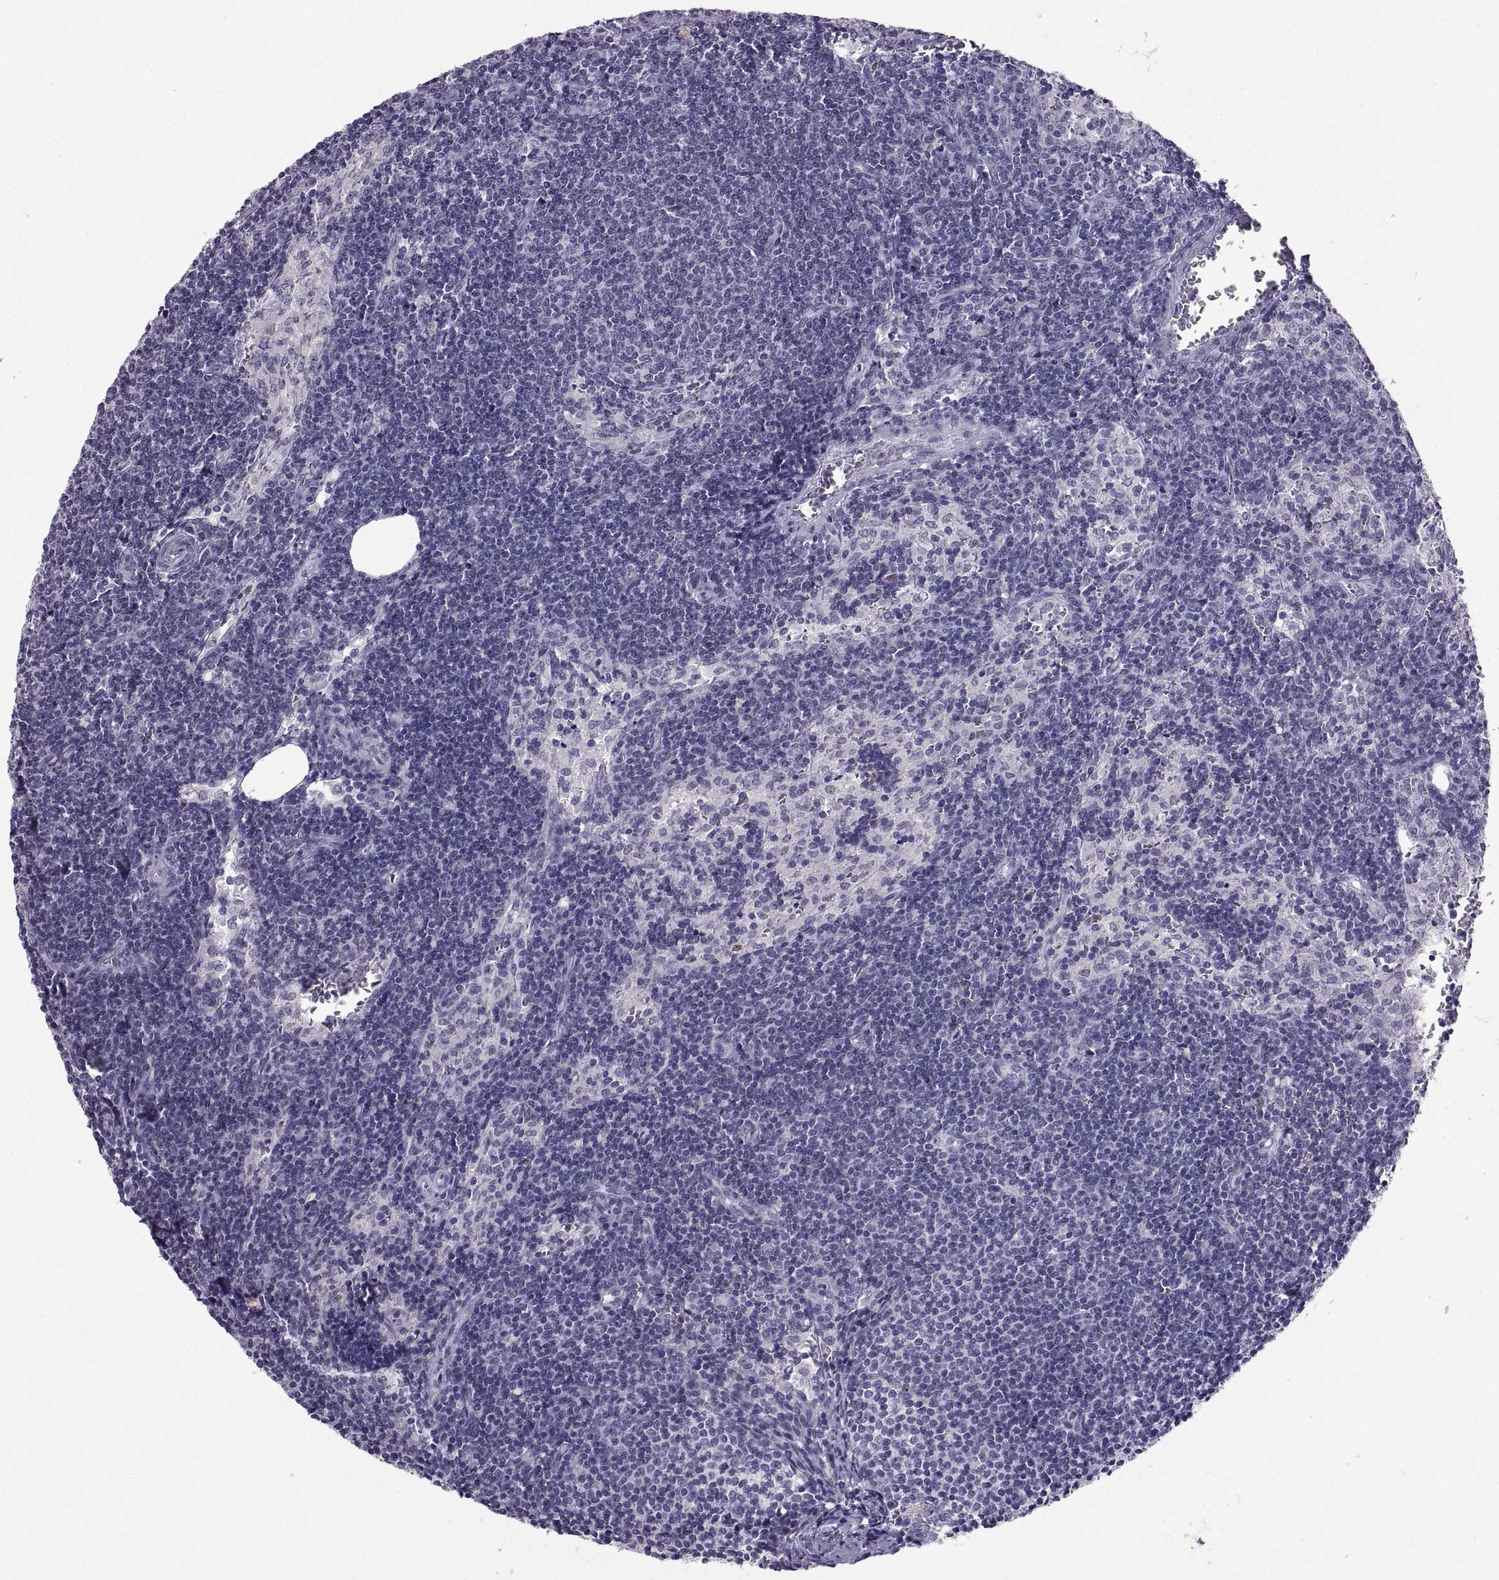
{"staining": {"intensity": "negative", "quantity": "none", "location": "none"}, "tissue": "lymph node", "cell_type": "Germinal center cells", "image_type": "normal", "snomed": [{"axis": "morphology", "description": "Normal tissue, NOS"}, {"axis": "topography", "description": "Lymph node"}], "caption": "Immunohistochemical staining of benign lymph node displays no significant staining in germinal center cells.", "gene": "SOX21", "patient": {"sex": "female", "age": 50}}